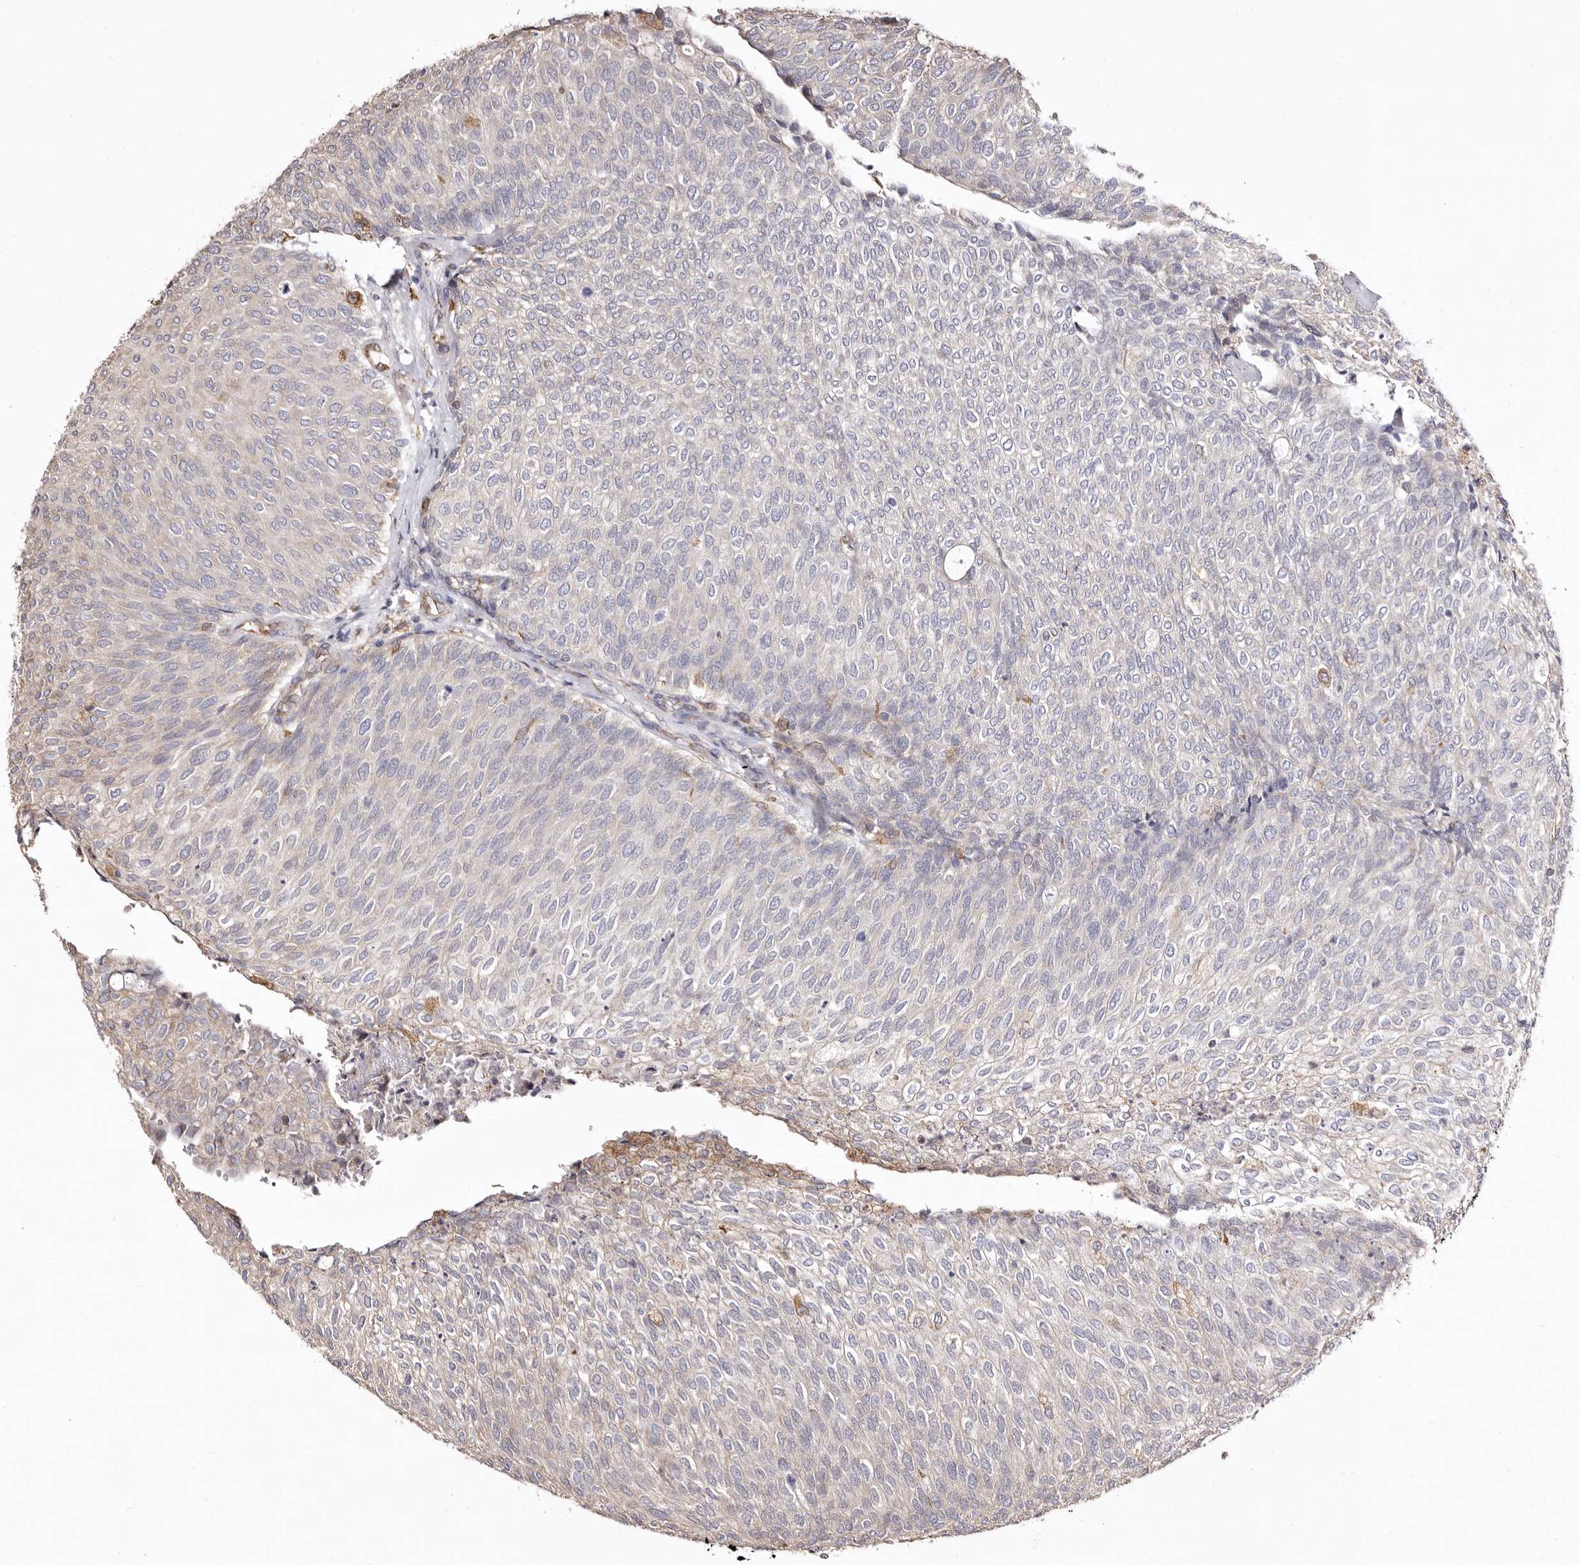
{"staining": {"intensity": "weak", "quantity": "<25%", "location": "cytoplasmic/membranous"}, "tissue": "urothelial cancer", "cell_type": "Tumor cells", "image_type": "cancer", "snomed": [{"axis": "morphology", "description": "Urothelial carcinoma, Low grade"}, {"axis": "topography", "description": "Urinary bladder"}], "caption": "This is an IHC image of low-grade urothelial carcinoma. There is no expression in tumor cells.", "gene": "ACBD6", "patient": {"sex": "female", "age": 79}}